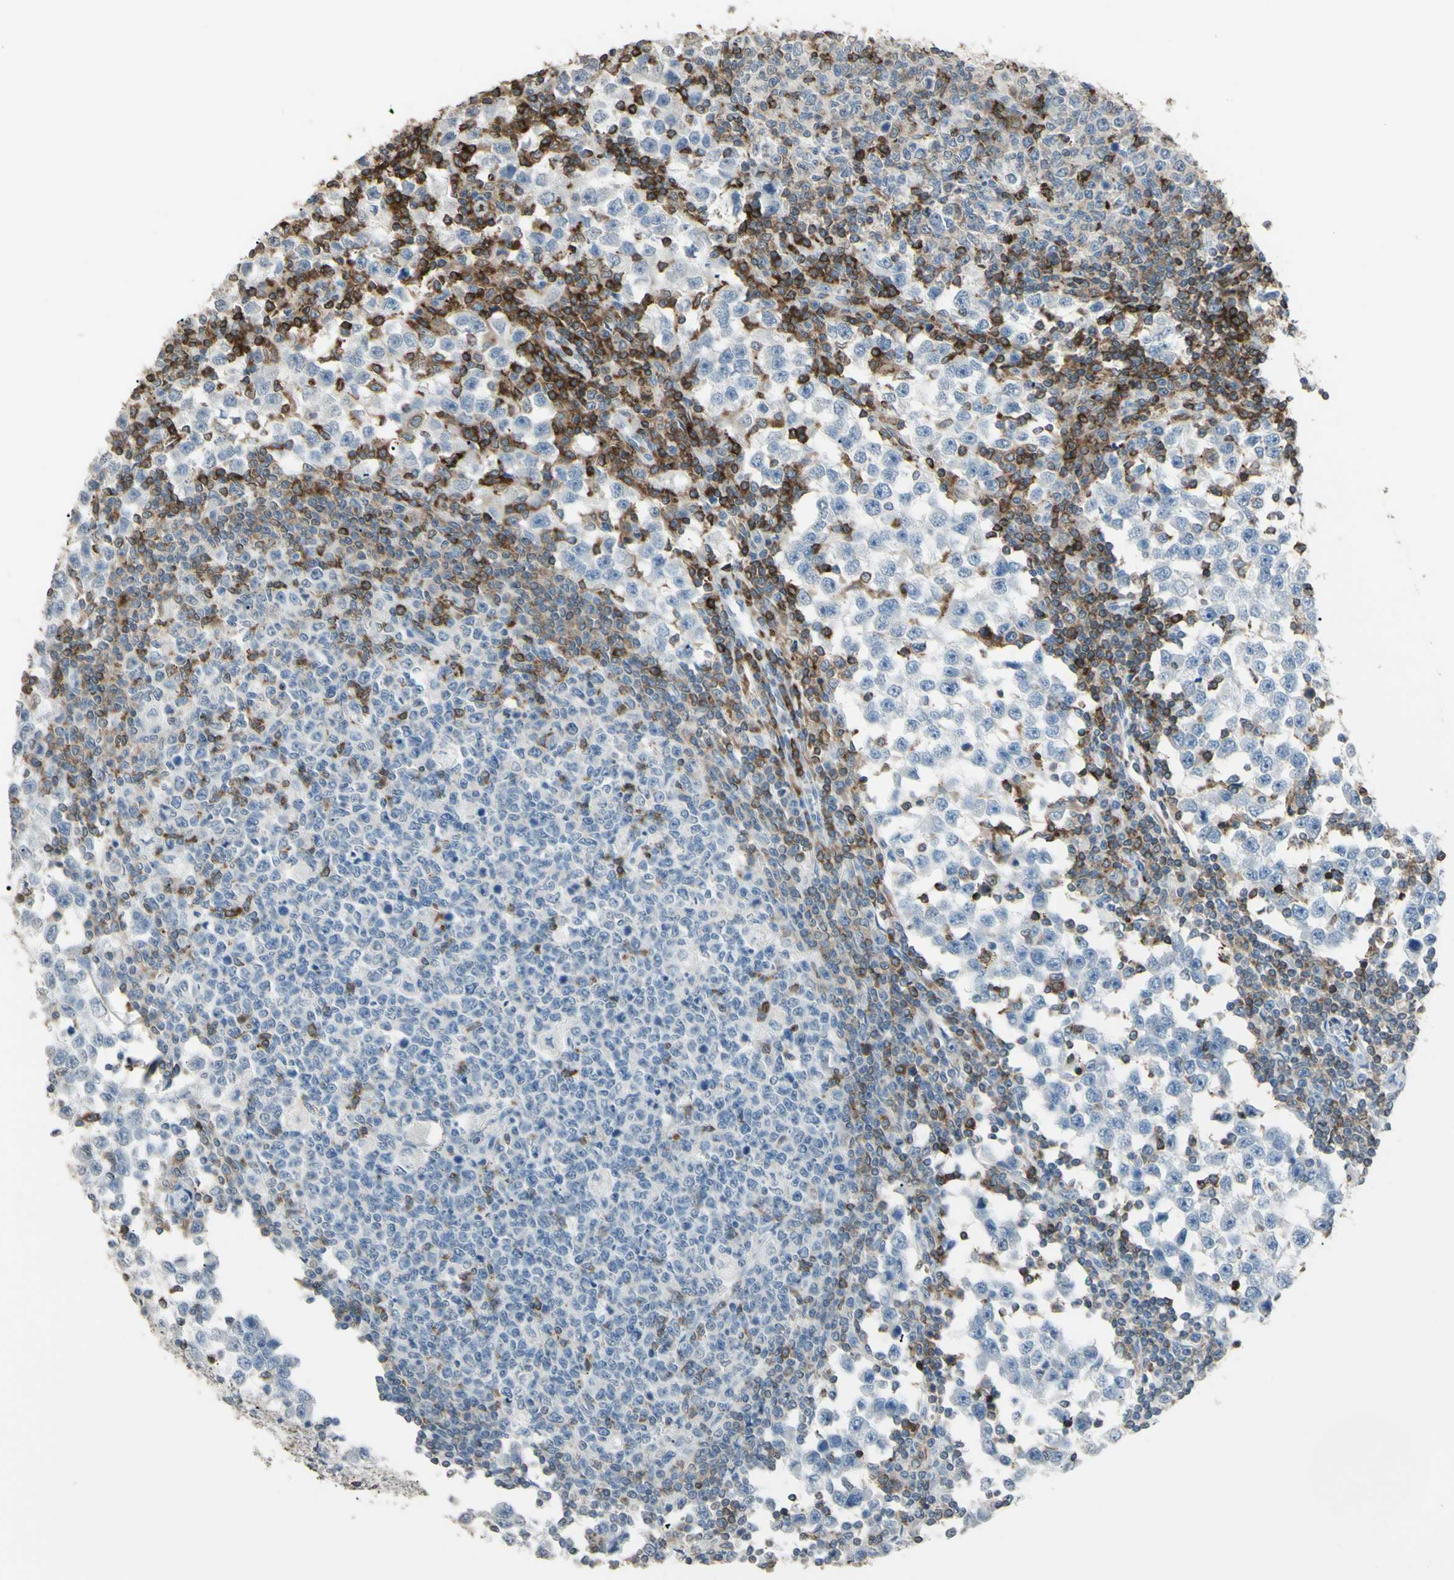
{"staining": {"intensity": "negative", "quantity": "none", "location": "none"}, "tissue": "testis cancer", "cell_type": "Tumor cells", "image_type": "cancer", "snomed": [{"axis": "morphology", "description": "Seminoma, NOS"}, {"axis": "topography", "description": "Testis"}], "caption": "This is an IHC histopathology image of testis cancer (seminoma). There is no positivity in tumor cells.", "gene": "PSTPIP1", "patient": {"sex": "male", "age": 65}}